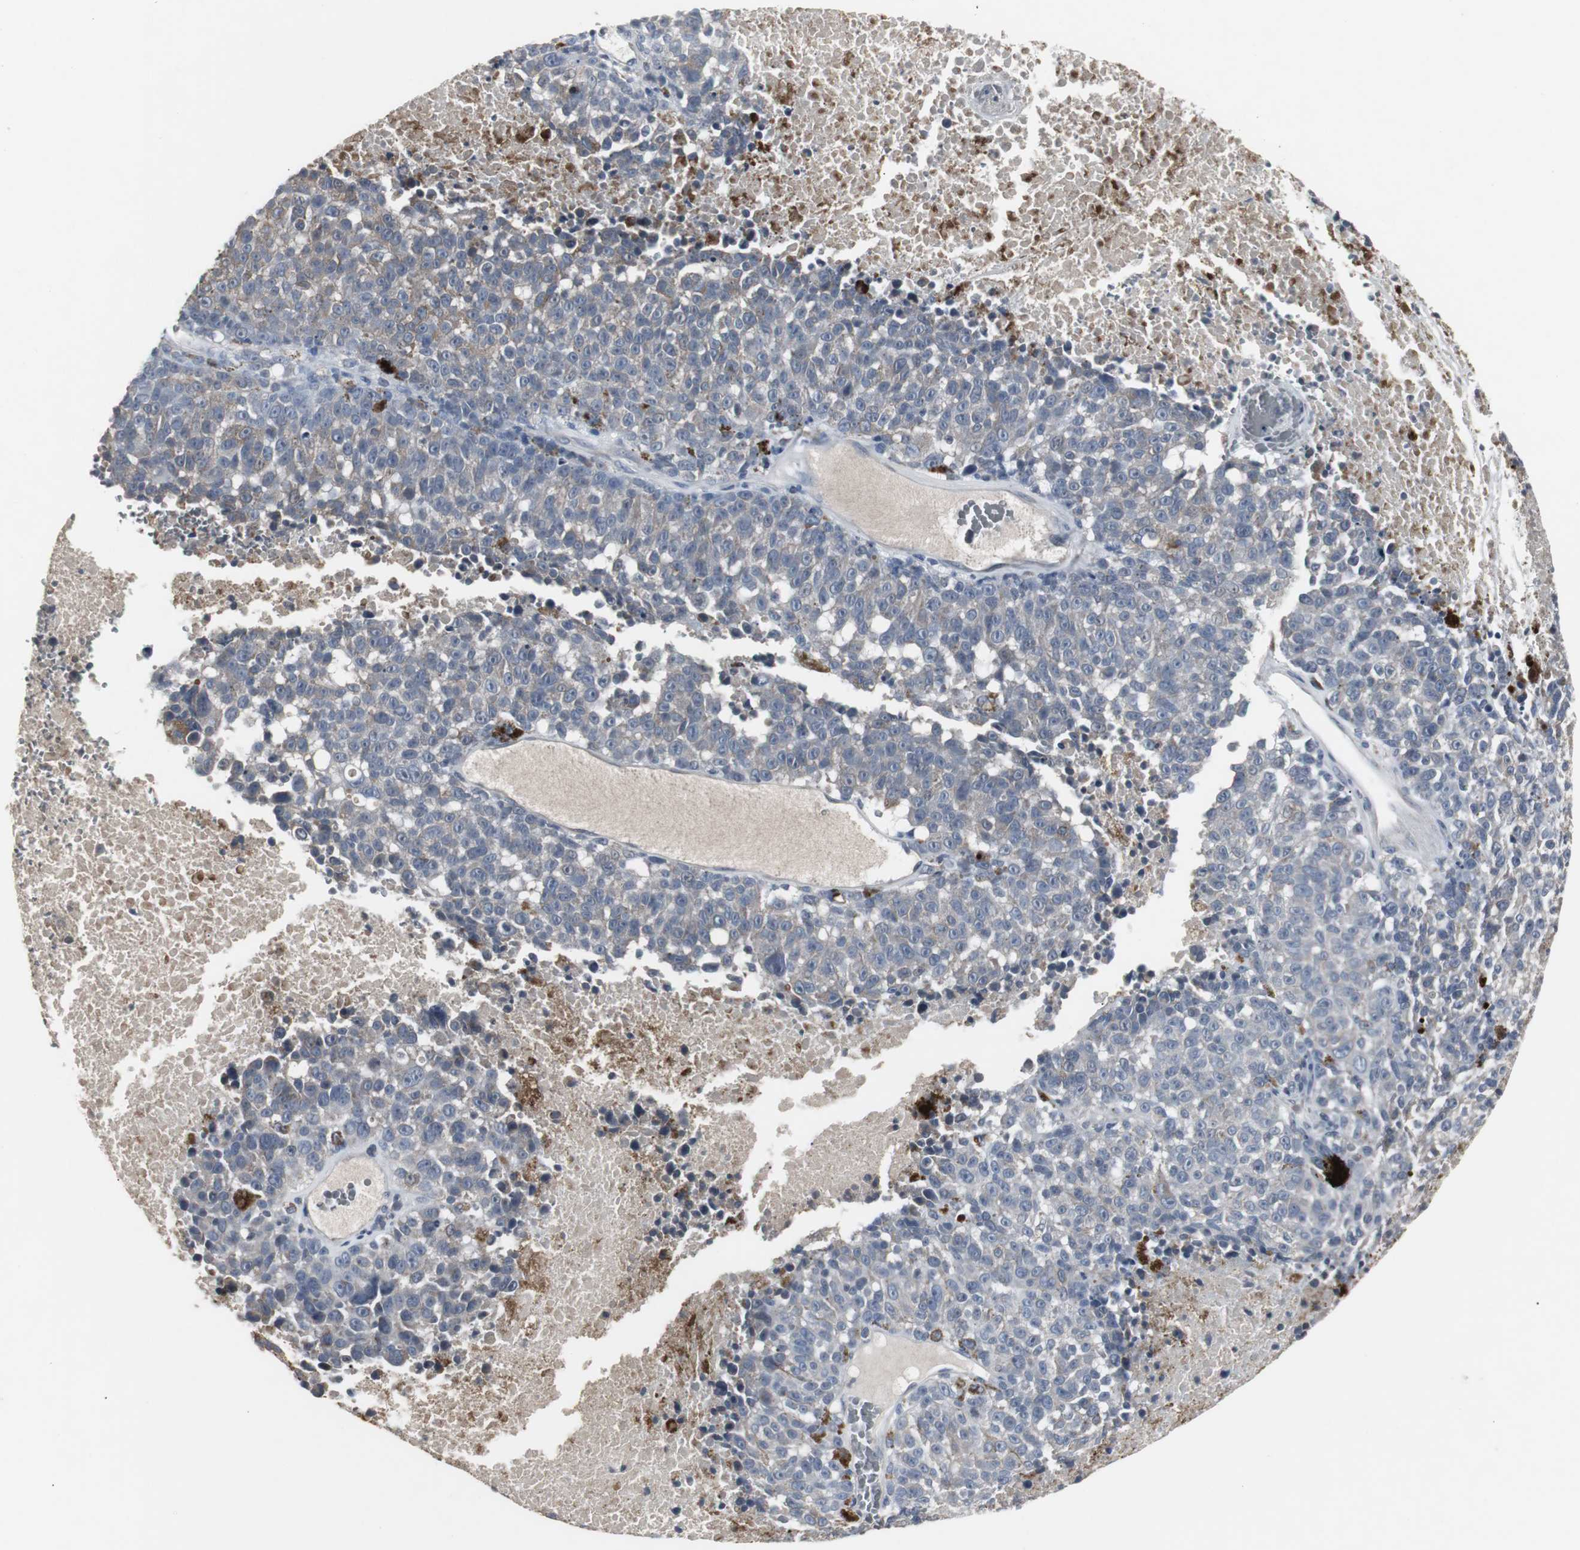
{"staining": {"intensity": "moderate", "quantity": "<25%", "location": "cytoplasmic/membranous"}, "tissue": "melanoma", "cell_type": "Tumor cells", "image_type": "cancer", "snomed": [{"axis": "morphology", "description": "Malignant melanoma, Metastatic site"}, {"axis": "topography", "description": "Cerebral cortex"}], "caption": "A photomicrograph of human melanoma stained for a protein demonstrates moderate cytoplasmic/membranous brown staining in tumor cells.", "gene": "ACAA1", "patient": {"sex": "female", "age": 52}}